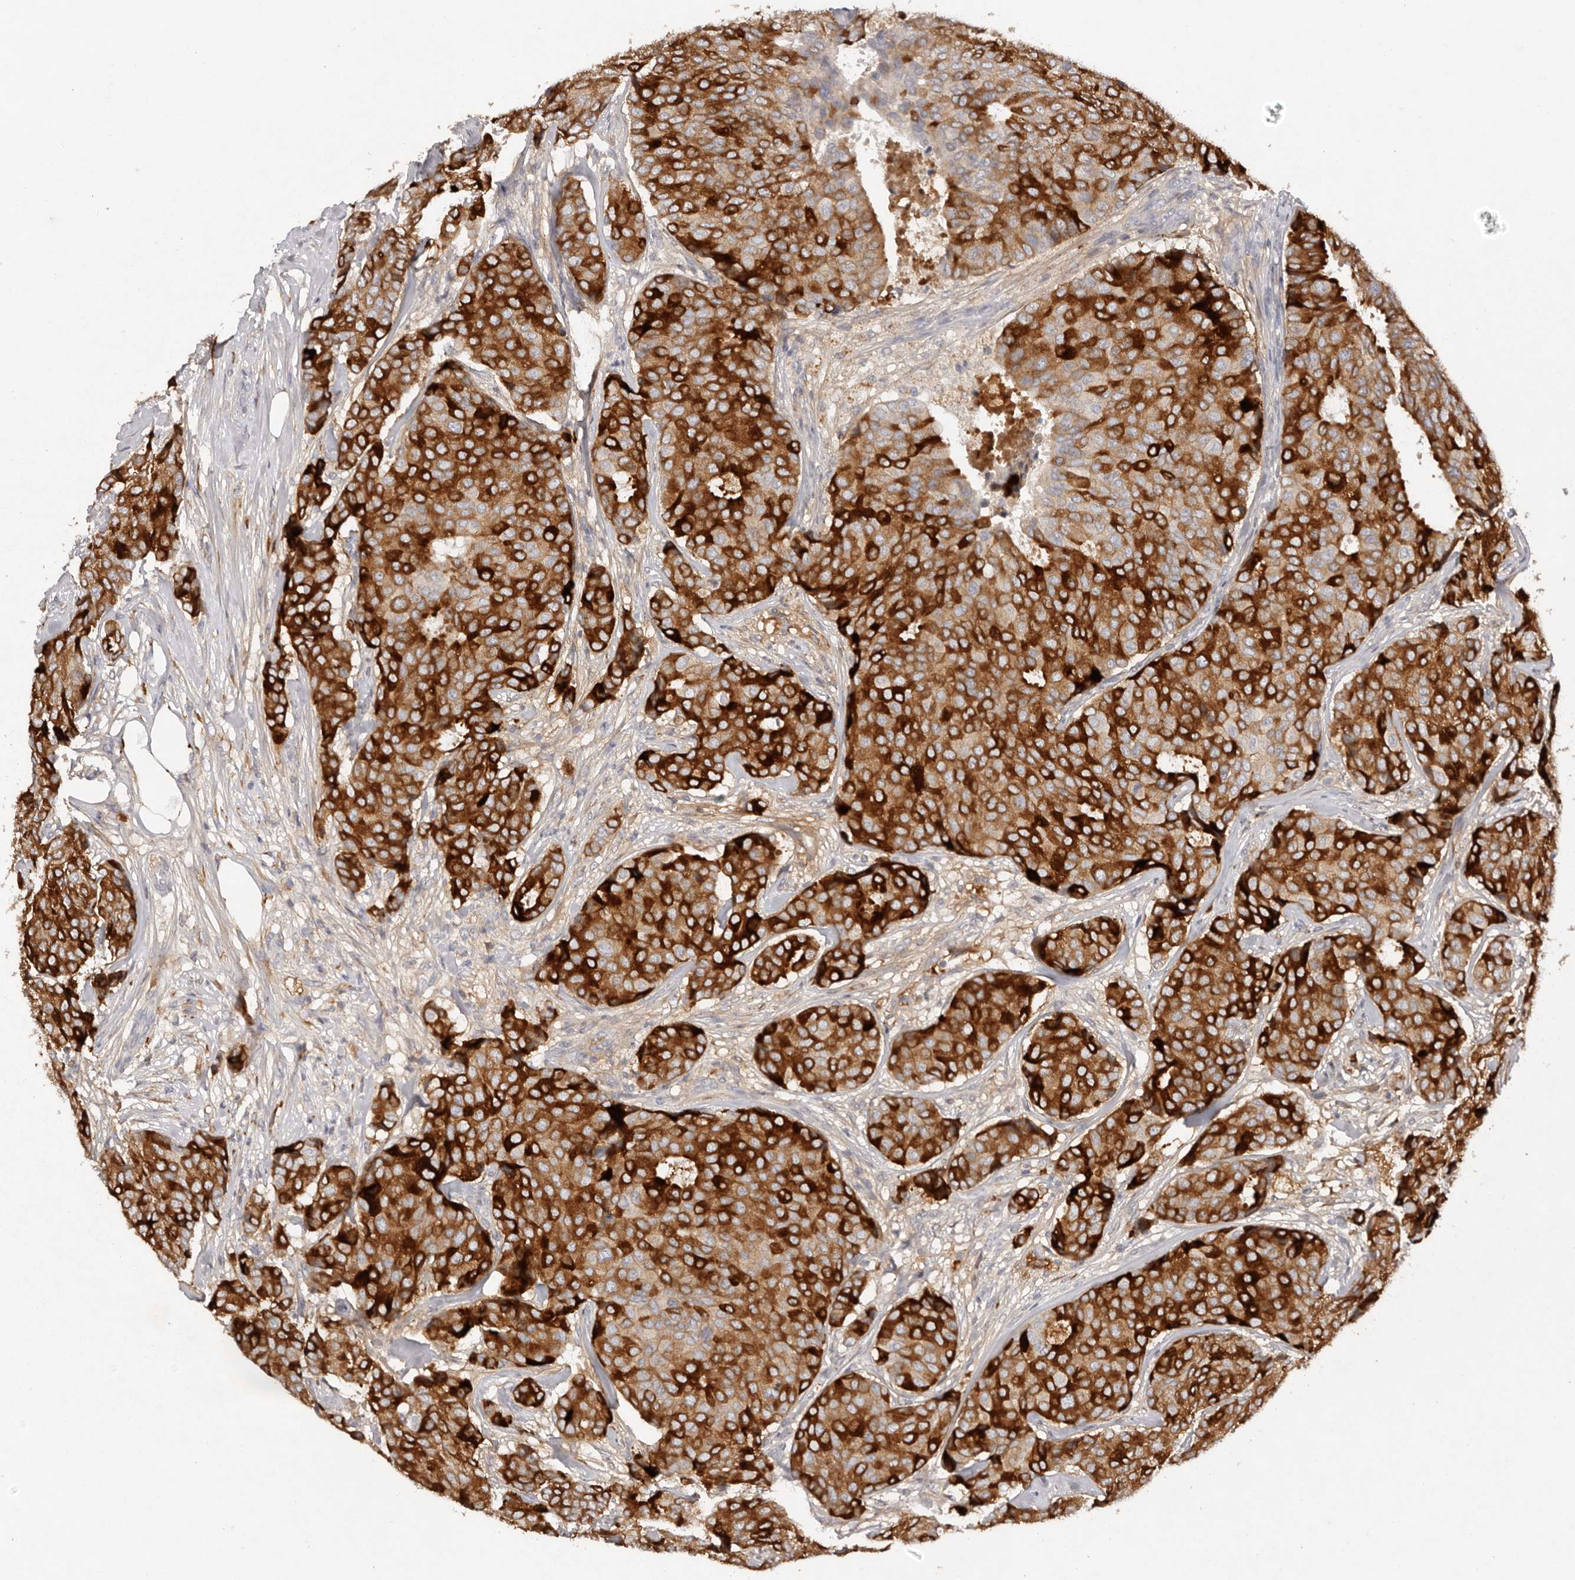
{"staining": {"intensity": "strong", "quantity": ">75%", "location": "cytoplasmic/membranous"}, "tissue": "breast cancer", "cell_type": "Tumor cells", "image_type": "cancer", "snomed": [{"axis": "morphology", "description": "Duct carcinoma"}, {"axis": "topography", "description": "Breast"}], "caption": "Immunohistochemical staining of breast intraductal carcinoma exhibits high levels of strong cytoplasmic/membranous protein expression in approximately >75% of tumor cells.", "gene": "SCUBE2", "patient": {"sex": "female", "age": 75}}